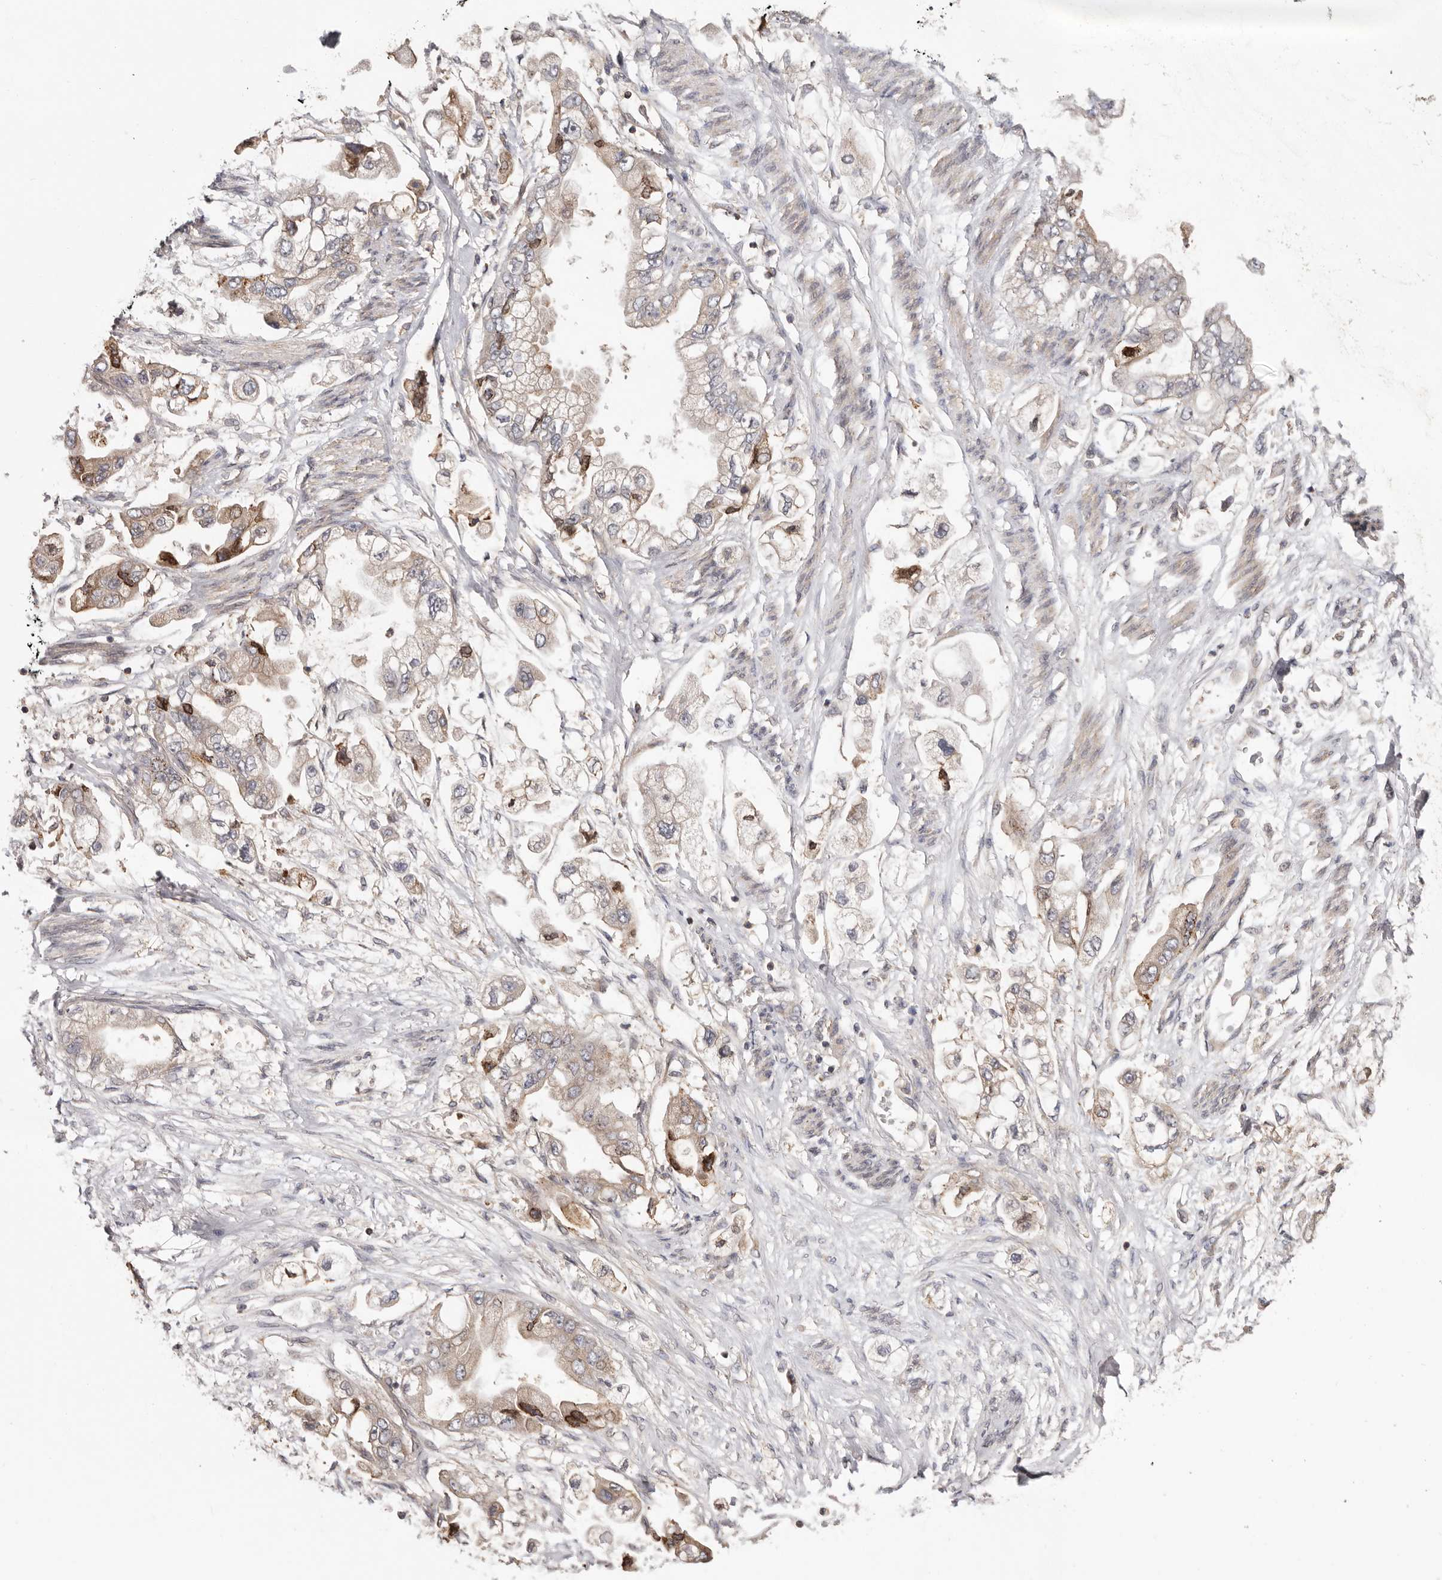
{"staining": {"intensity": "moderate", "quantity": "<25%", "location": "cytoplasmic/membranous"}, "tissue": "stomach cancer", "cell_type": "Tumor cells", "image_type": "cancer", "snomed": [{"axis": "morphology", "description": "Adenocarcinoma, NOS"}, {"axis": "topography", "description": "Stomach"}], "caption": "Immunohistochemical staining of human stomach adenocarcinoma shows low levels of moderate cytoplasmic/membranous staining in approximately <25% of tumor cells. Using DAB (brown) and hematoxylin (blue) stains, captured at high magnification using brightfield microscopy.", "gene": "TMUB1", "patient": {"sex": "male", "age": 62}}